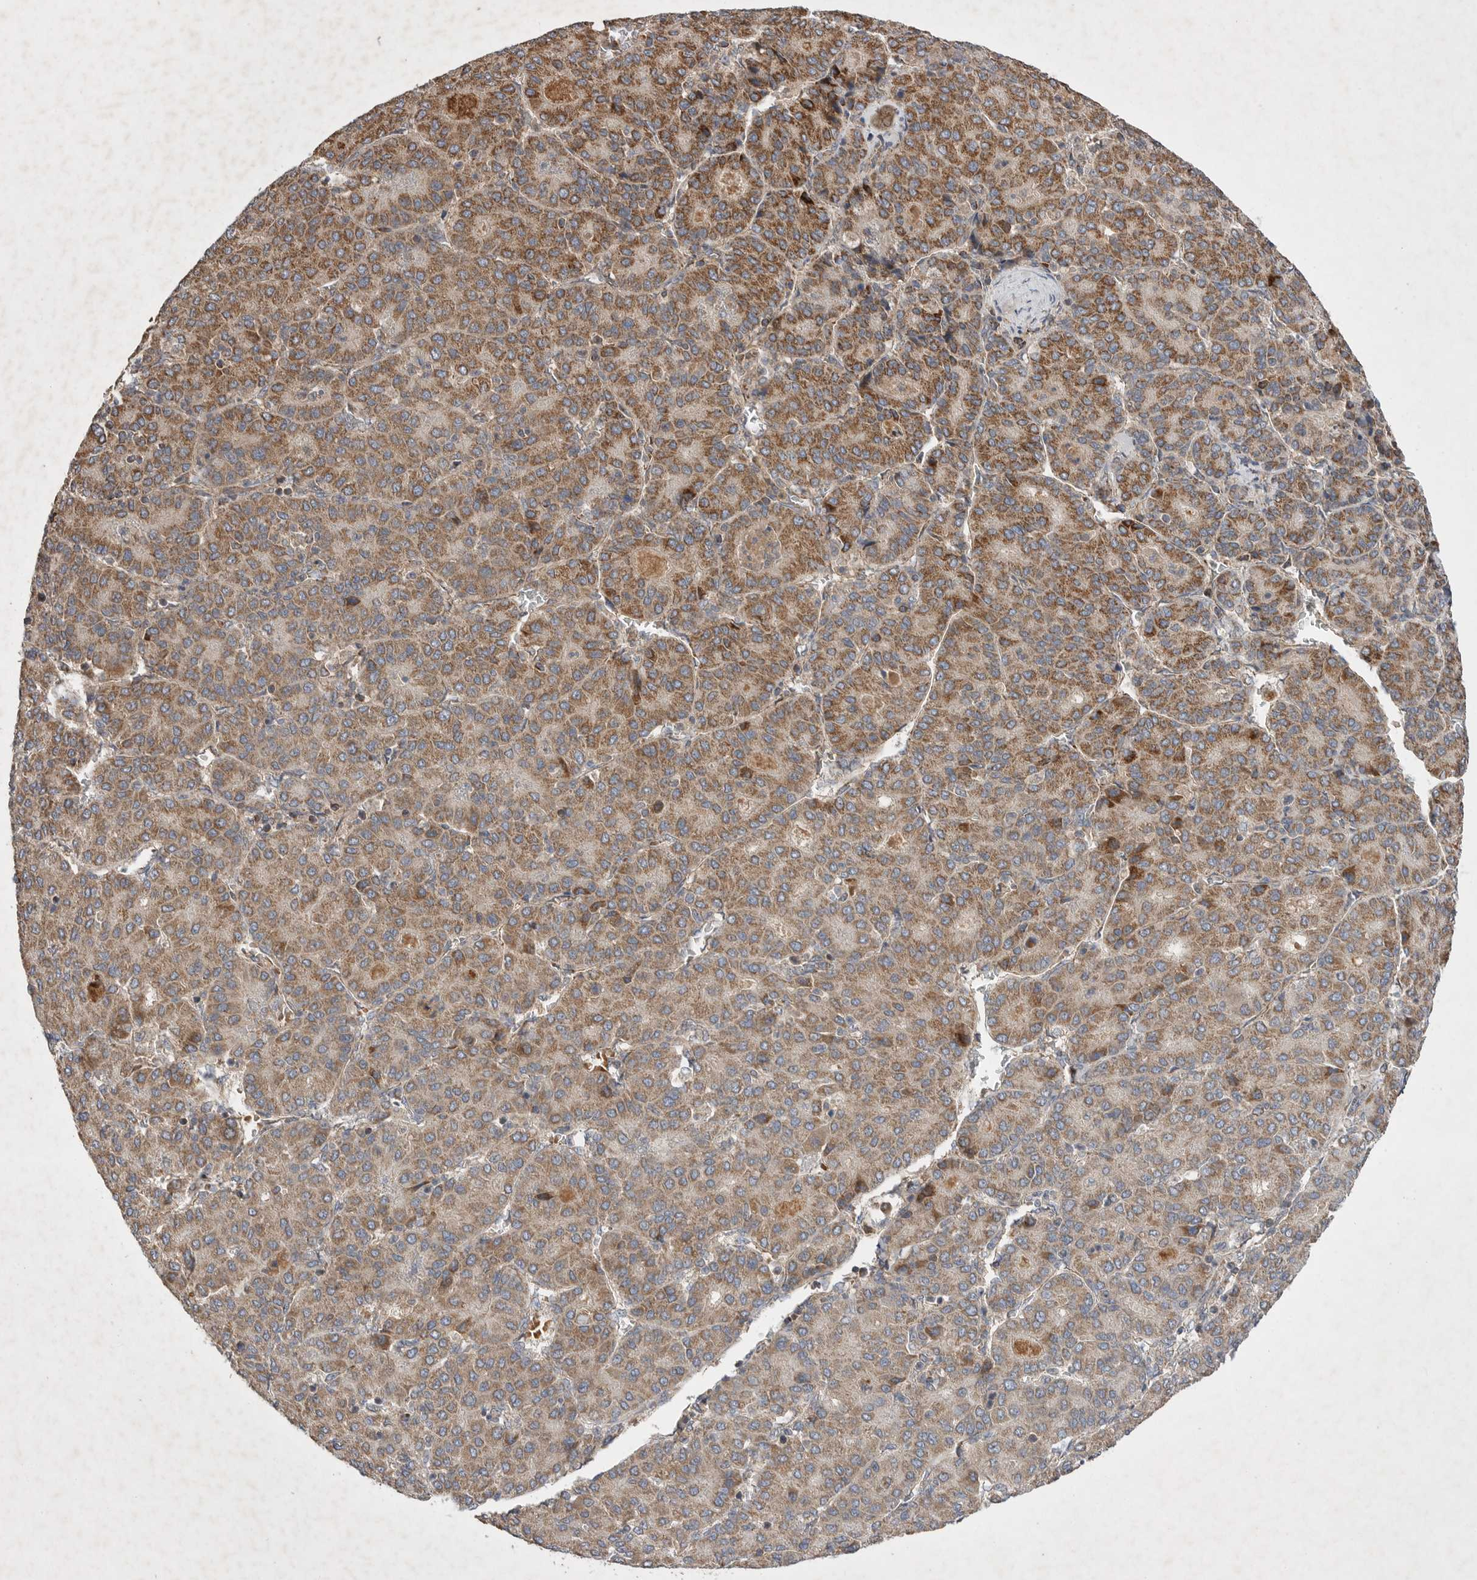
{"staining": {"intensity": "moderate", "quantity": ">75%", "location": "cytoplasmic/membranous"}, "tissue": "liver cancer", "cell_type": "Tumor cells", "image_type": "cancer", "snomed": [{"axis": "morphology", "description": "Carcinoma, Hepatocellular, NOS"}, {"axis": "topography", "description": "Liver"}], "caption": "Immunohistochemical staining of liver cancer shows medium levels of moderate cytoplasmic/membranous expression in approximately >75% of tumor cells.", "gene": "KIF21B", "patient": {"sex": "male", "age": 65}}